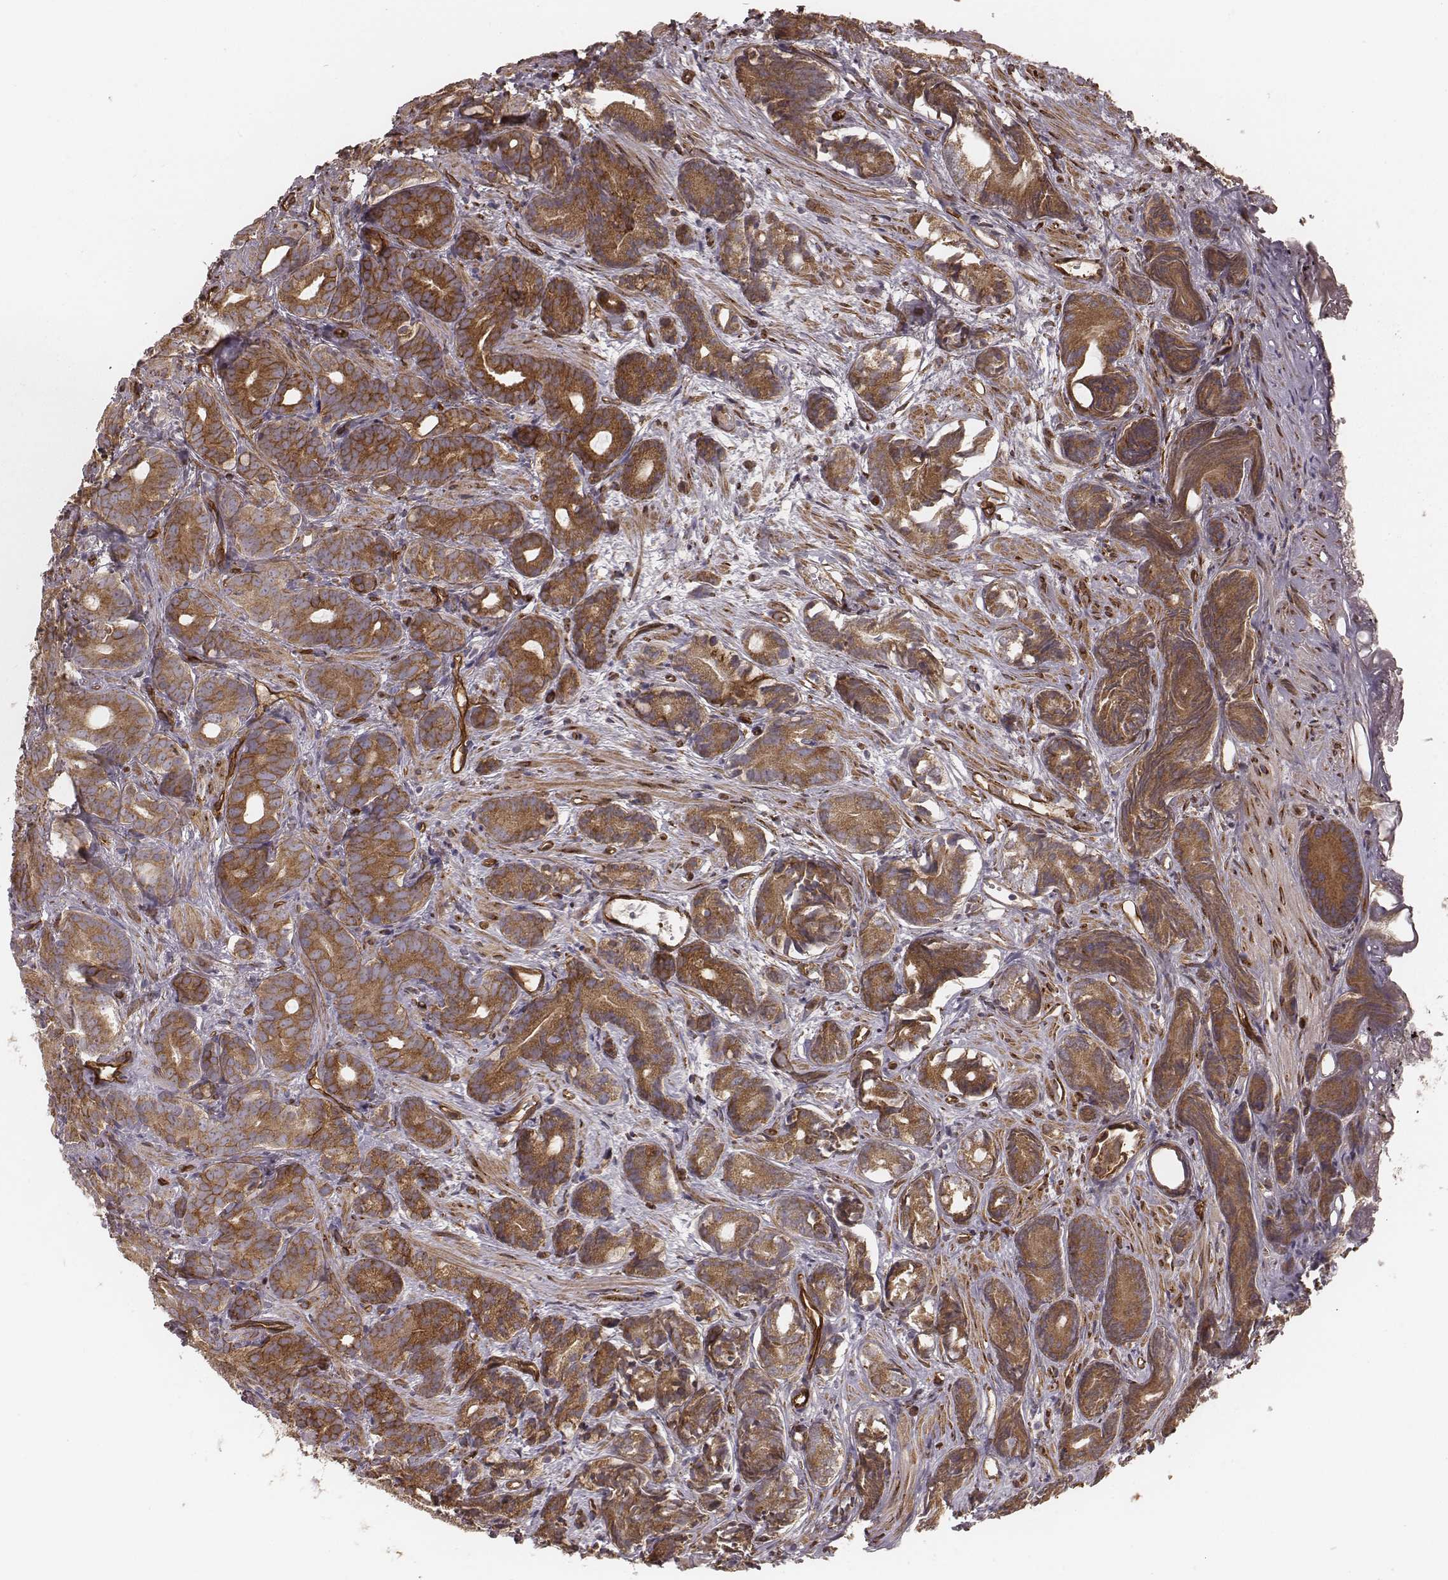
{"staining": {"intensity": "moderate", "quantity": ">75%", "location": "cytoplasmic/membranous"}, "tissue": "prostate cancer", "cell_type": "Tumor cells", "image_type": "cancer", "snomed": [{"axis": "morphology", "description": "Adenocarcinoma, High grade"}, {"axis": "topography", "description": "Prostate"}], "caption": "Immunohistochemical staining of human prostate high-grade adenocarcinoma reveals medium levels of moderate cytoplasmic/membranous staining in approximately >75% of tumor cells. (DAB (3,3'-diaminobenzidine) = brown stain, brightfield microscopy at high magnification).", "gene": "PALMD", "patient": {"sex": "male", "age": 84}}